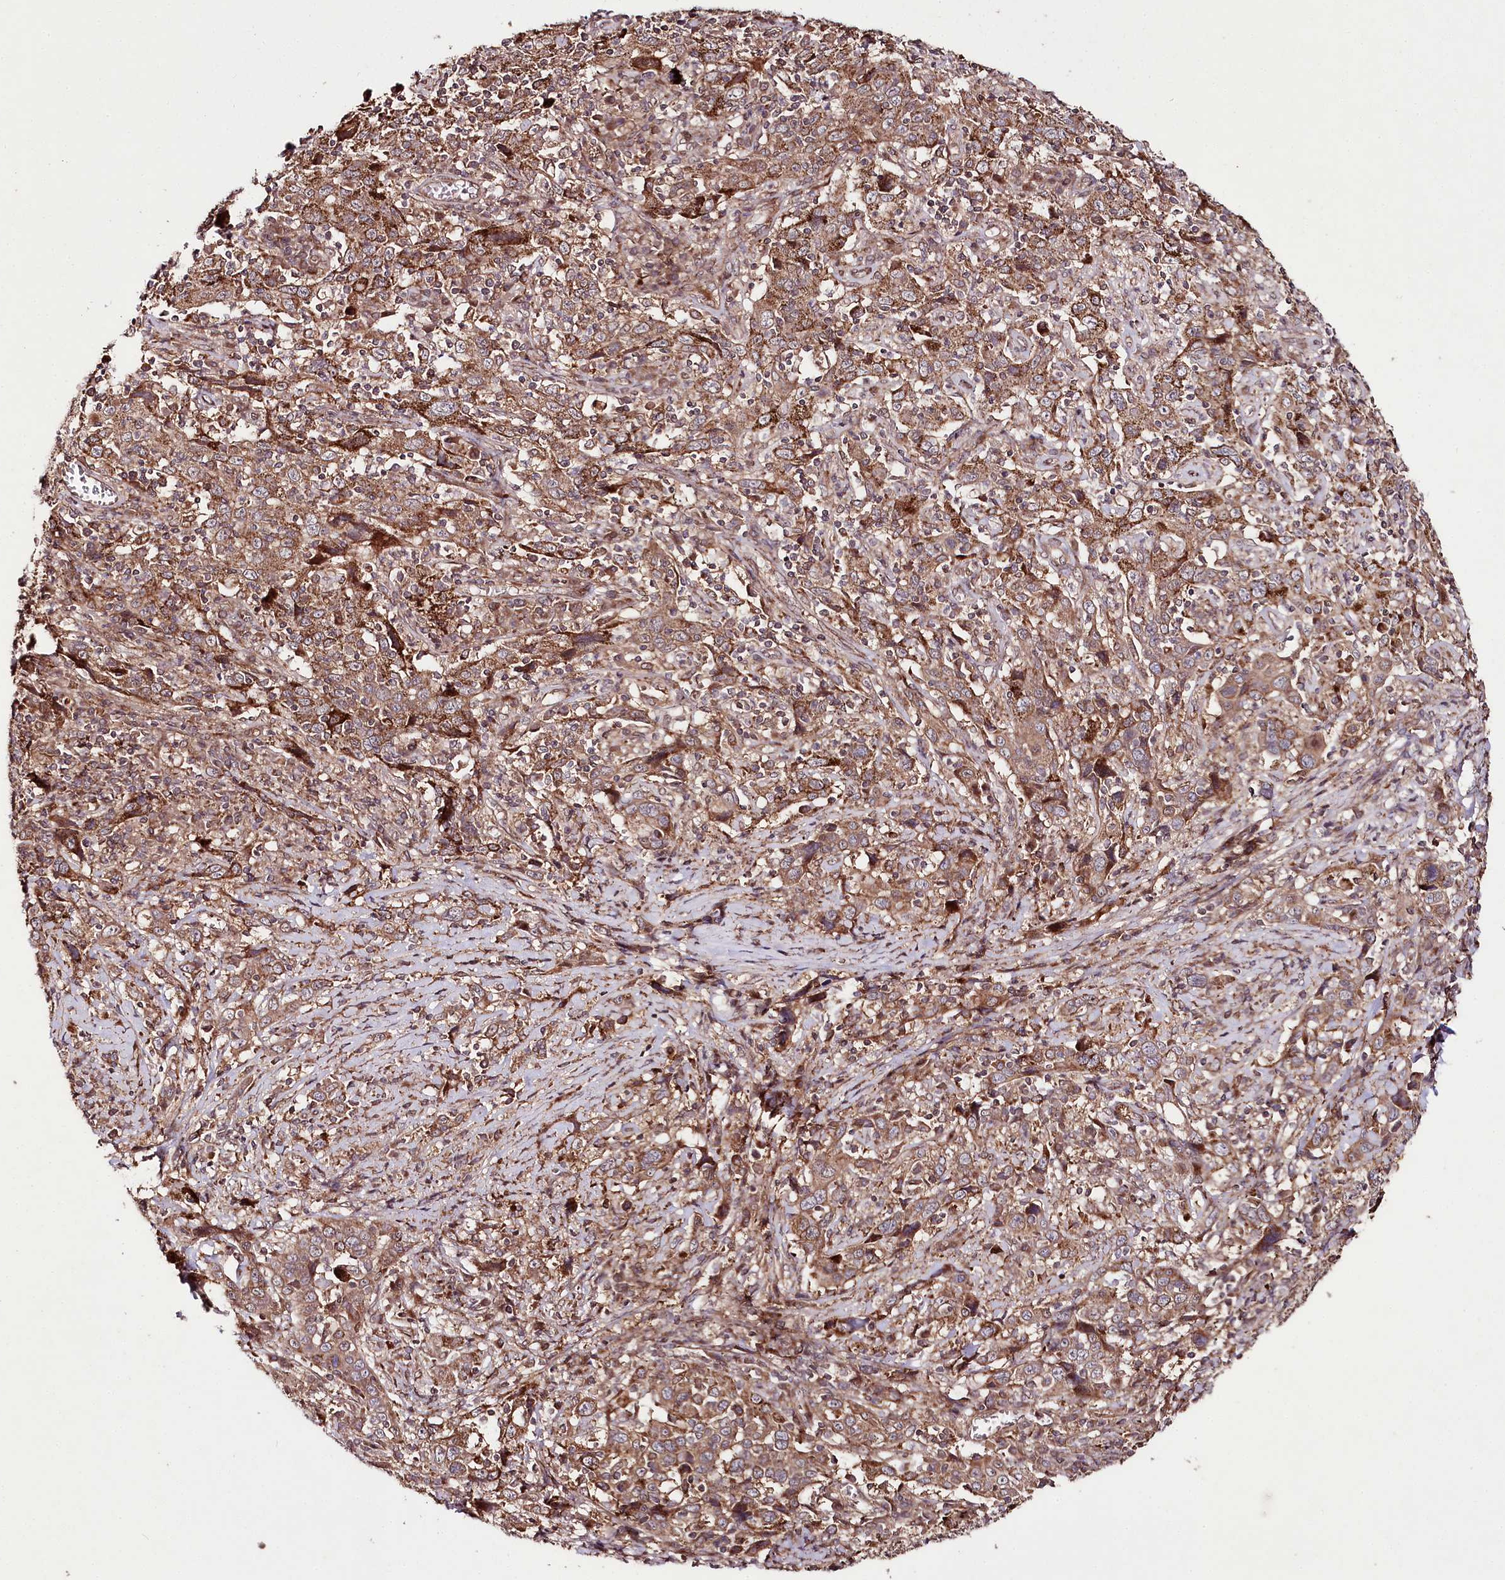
{"staining": {"intensity": "moderate", "quantity": ">75%", "location": "cytoplasmic/membranous"}, "tissue": "cervical cancer", "cell_type": "Tumor cells", "image_type": "cancer", "snomed": [{"axis": "morphology", "description": "Squamous cell carcinoma, NOS"}, {"axis": "topography", "description": "Cervix"}], "caption": "High-power microscopy captured an IHC histopathology image of cervical cancer, revealing moderate cytoplasmic/membranous expression in about >75% of tumor cells.", "gene": "PHLDB1", "patient": {"sex": "female", "age": 46}}